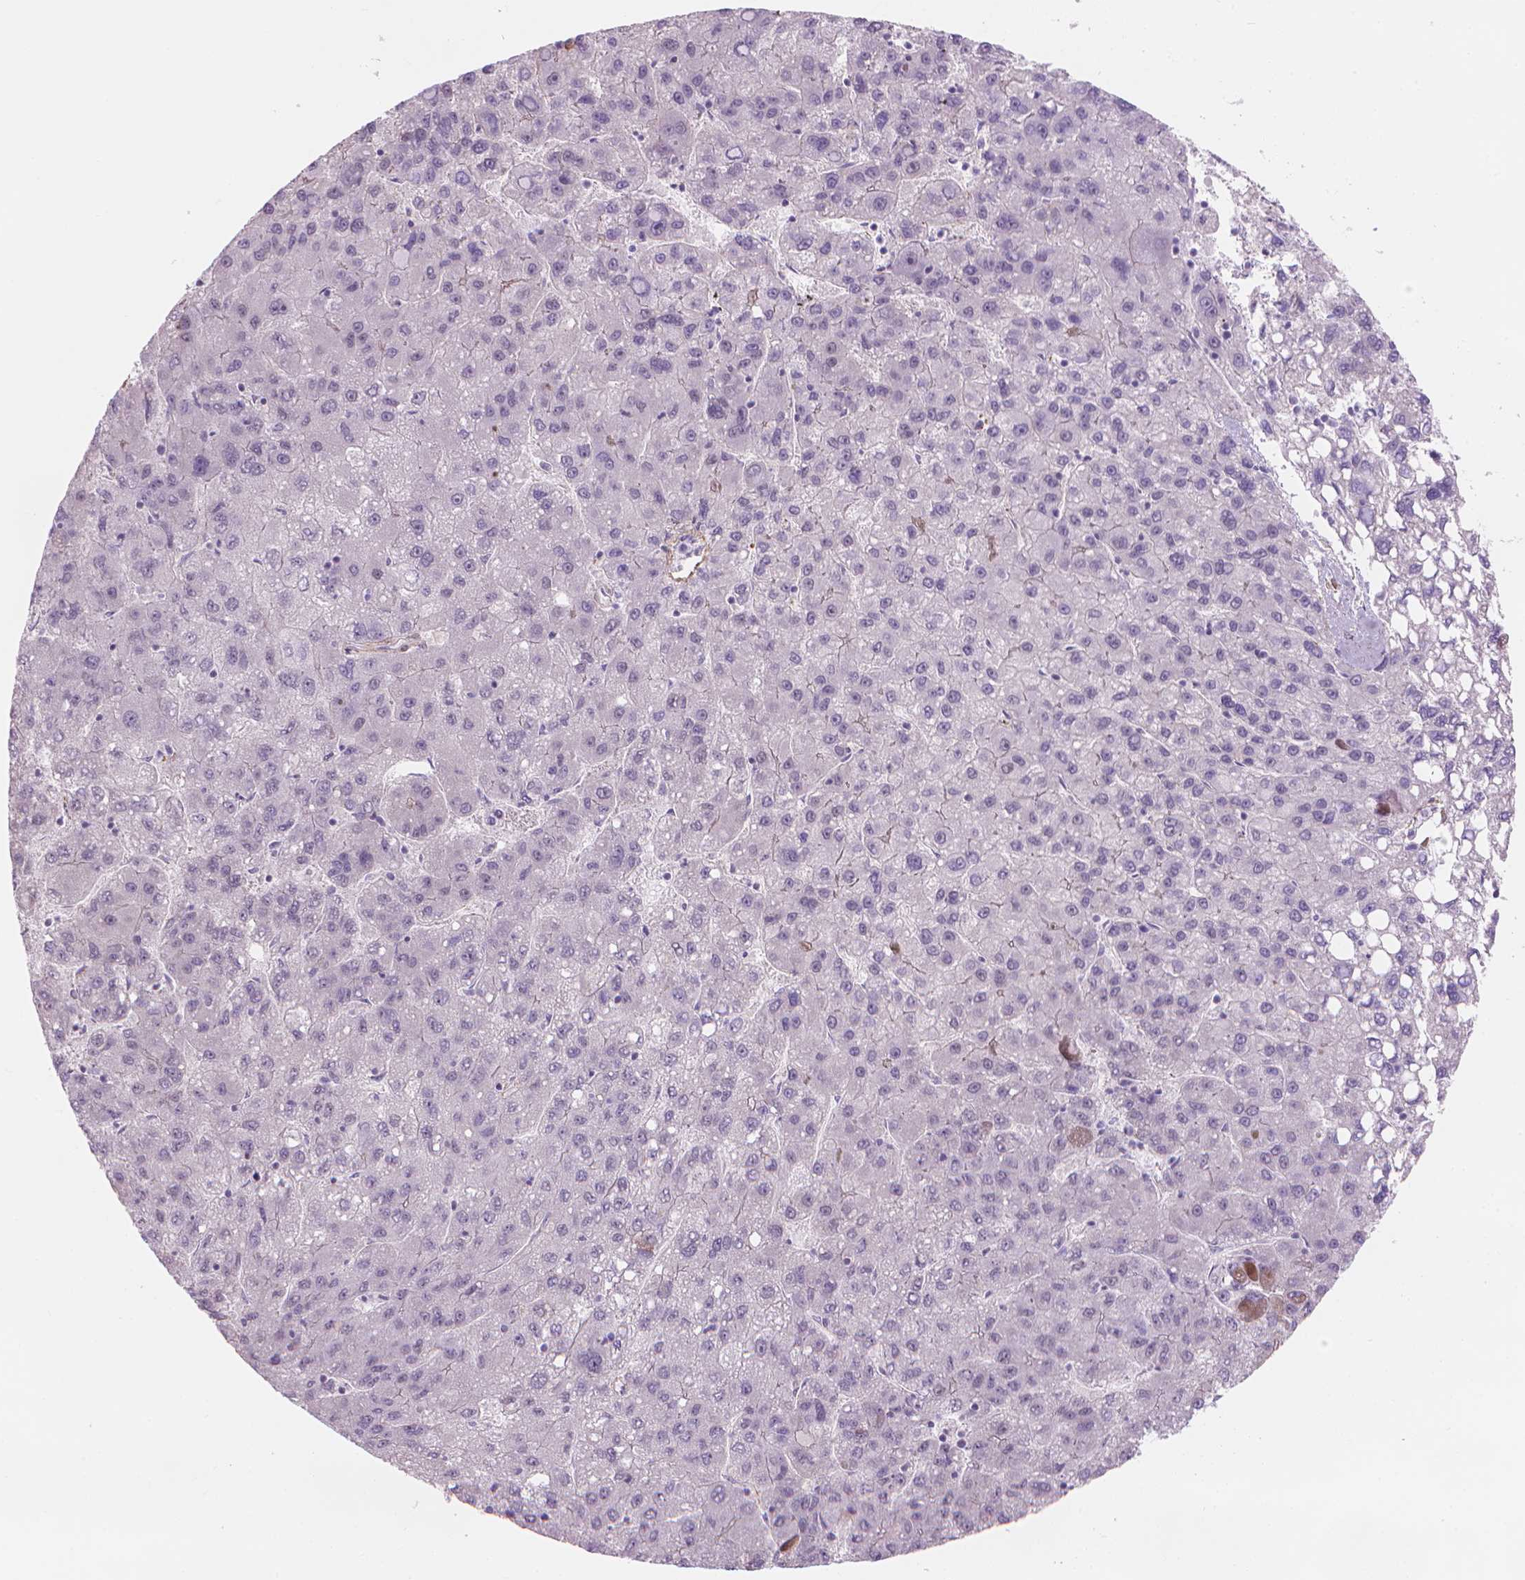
{"staining": {"intensity": "negative", "quantity": "none", "location": "none"}, "tissue": "liver cancer", "cell_type": "Tumor cells", "image_type": "cancer", "snomed": [{"axis": "morphology", "description": "Carcinoma, Hepatocellular, NOS"}, {"axis": "topography", "description": "Liver"}], "caption": "A photomicrograph of human liver cancer is negative for staining in tumor cells.", "gene": "HOXD4", "patient": {"sex": "female", "age": 82}}